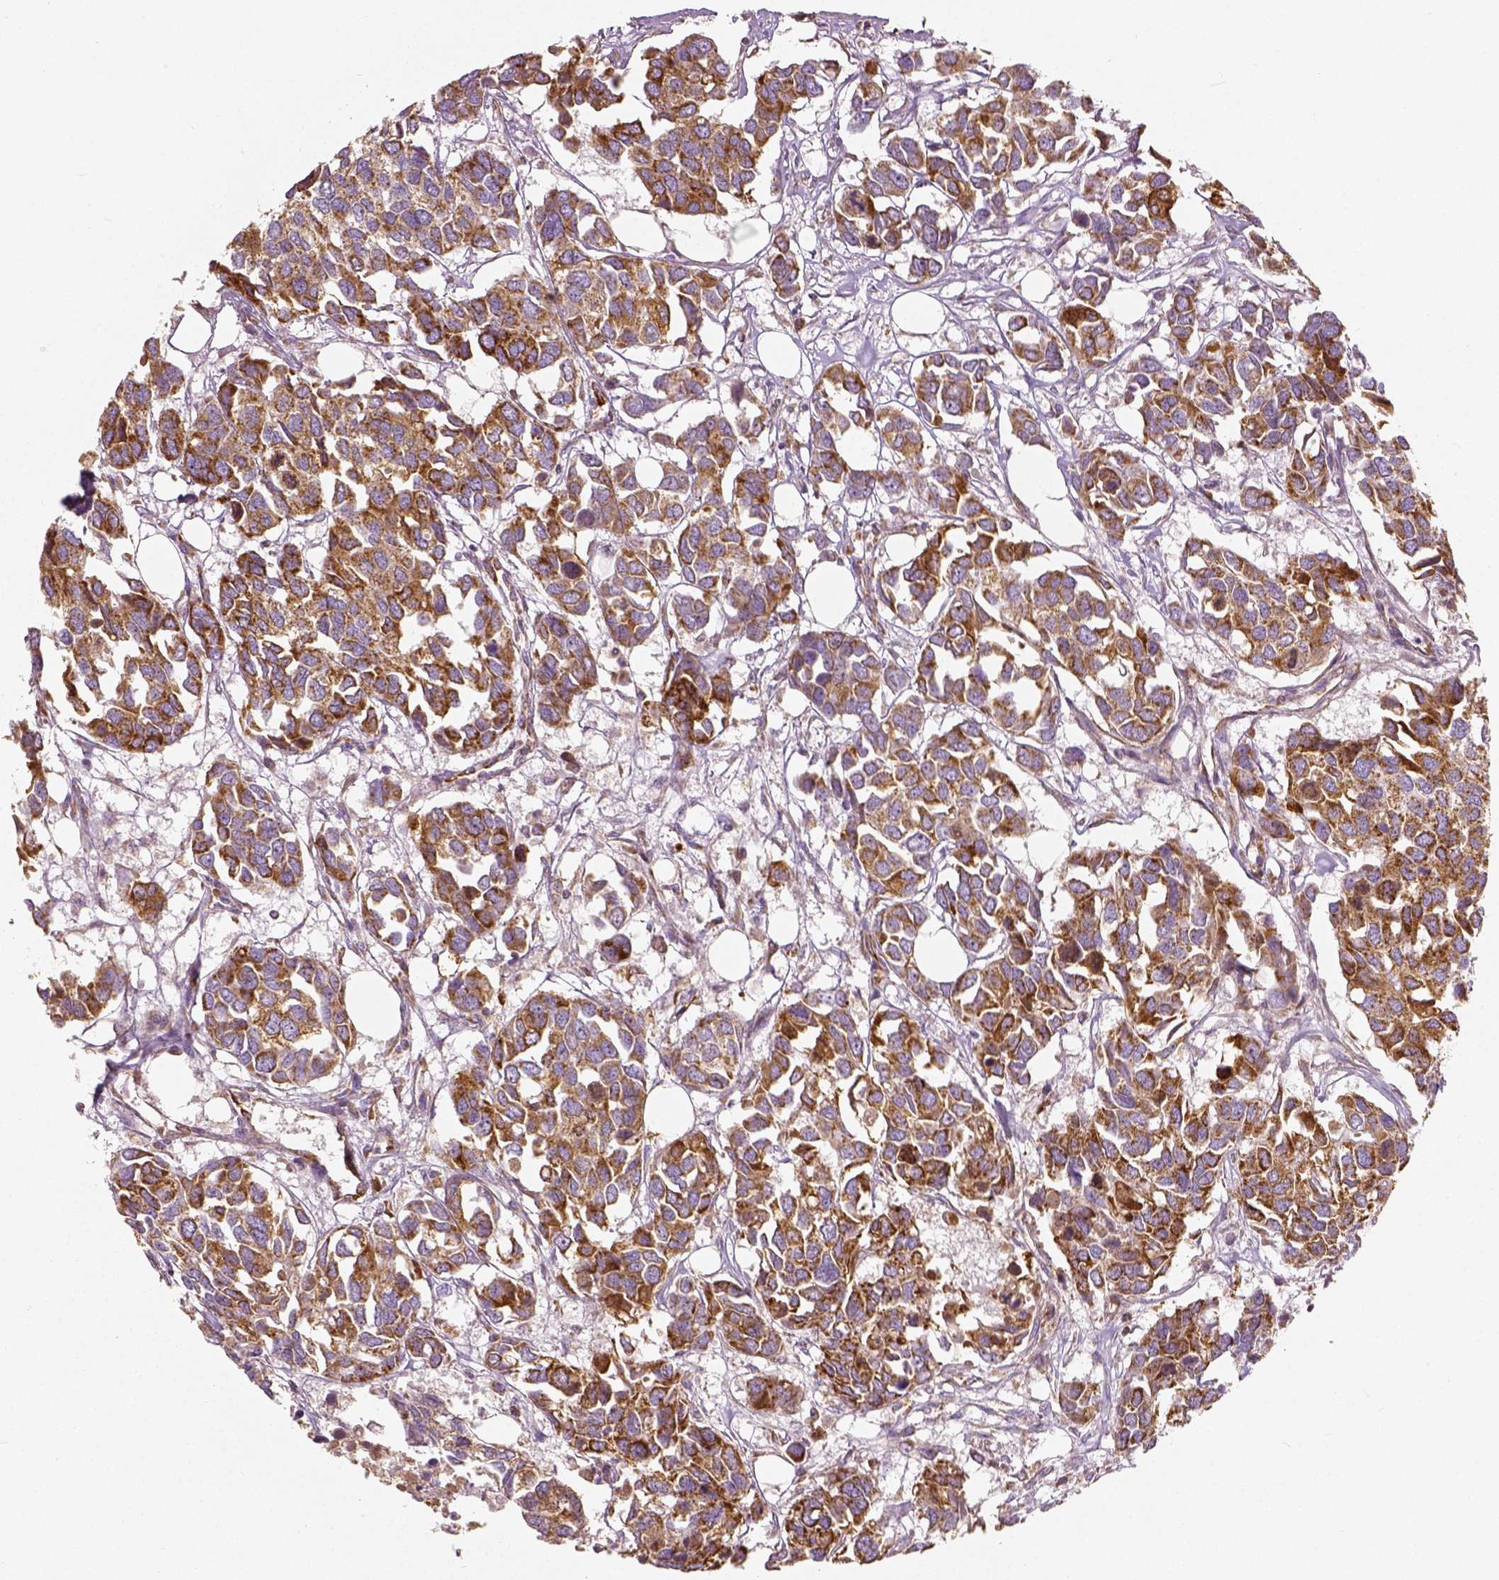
{"staining": {"intensity": "moderate", "quantity": ">75%", "location": "cytoplasmic/membranous"}, "tissue": "breast cancer", "cell_type": "Tumor cells", "image_type": "cancer", "snomed": [{"axis": "morphology", "description": "Duct carcinoma"}, {"axis": "topography", "description": "Breast"}], "caption": "Approximately >75% of tumor cells in infiltrating ductal carcinoma (breast) display moderate cytoplasmic/membranous protein staining as visualized by brown immunohistochemical staining.", "gene": "PGAM5", "patient": {"sex": "female", "age": 83}}